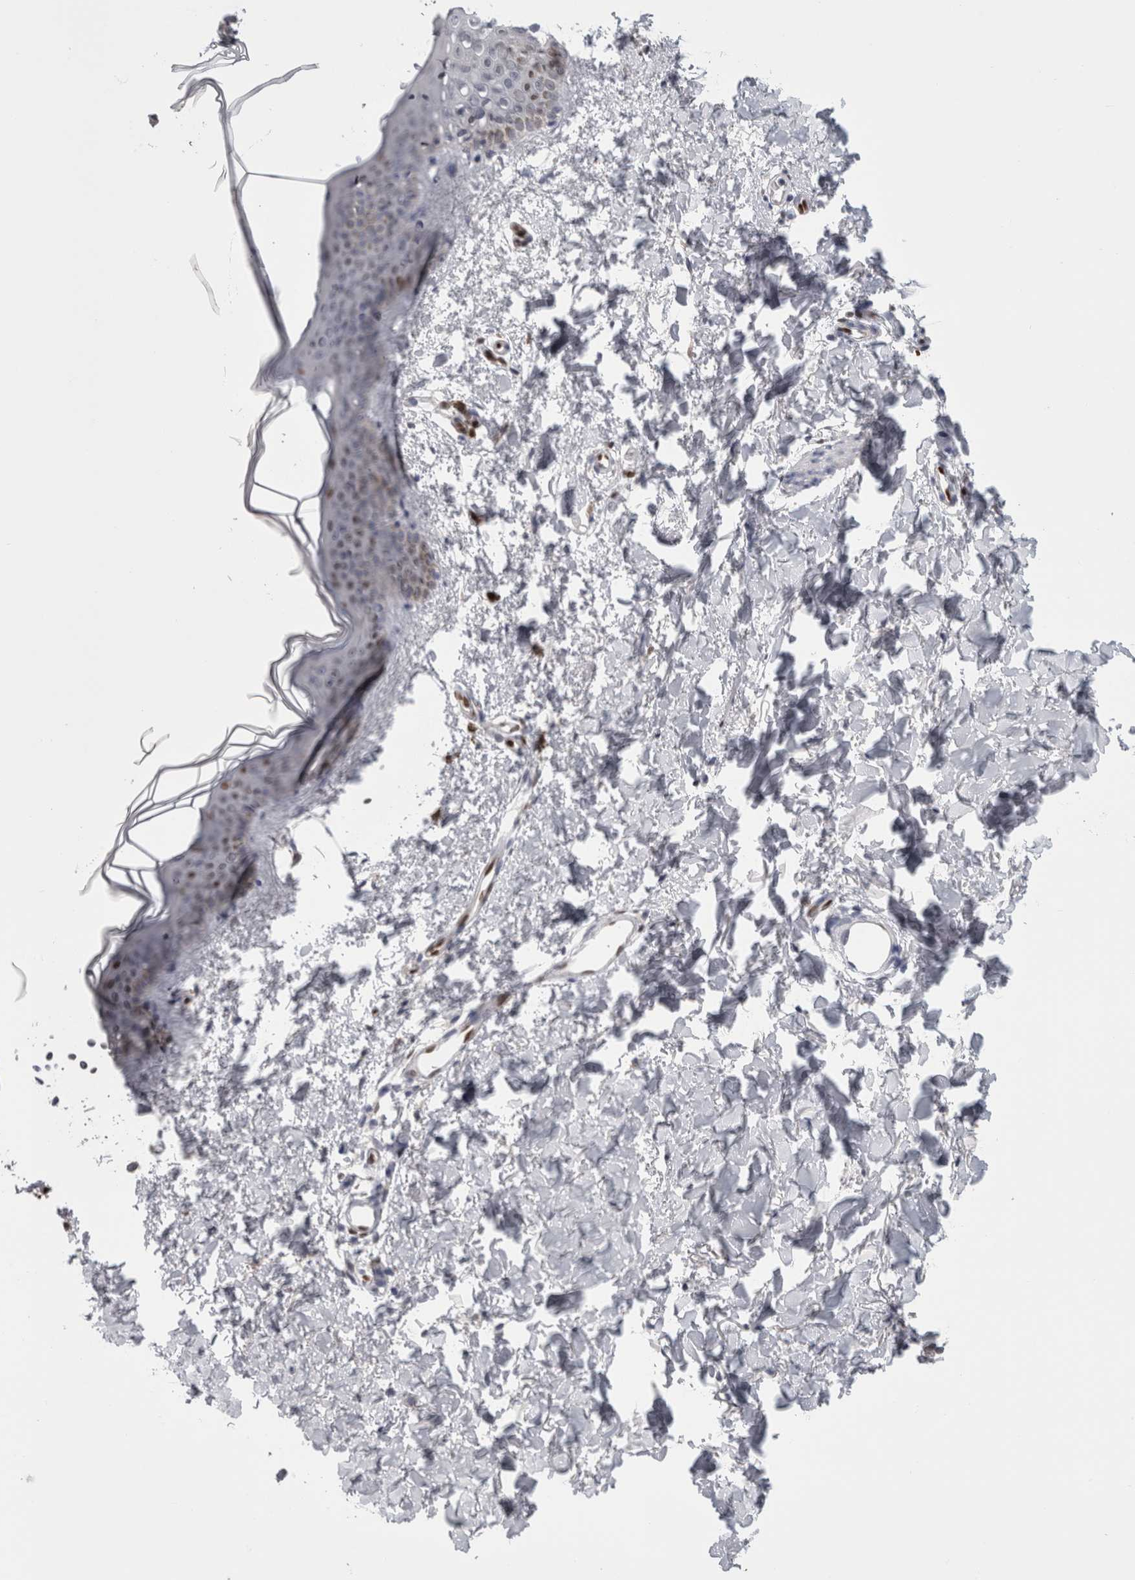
{"staining": {"intensity": "negative", "quantity": "none", "location": "none"}, "tissue": "skin", "cell_type": "Fibroblasts", "image_type": "normal", "snomed": [{"axis": "morphology", "description": "Normal tissue, NOS"}, {"axis": "topography", "description": "Skin"}], "caption": "High power microscopy micrograph of an immunohistochemistry histopathology image of normal skin, revealing no significant expression in fibroblasts.", "gene": "IL33", "patient": {"sex": "female", "age": 46}}